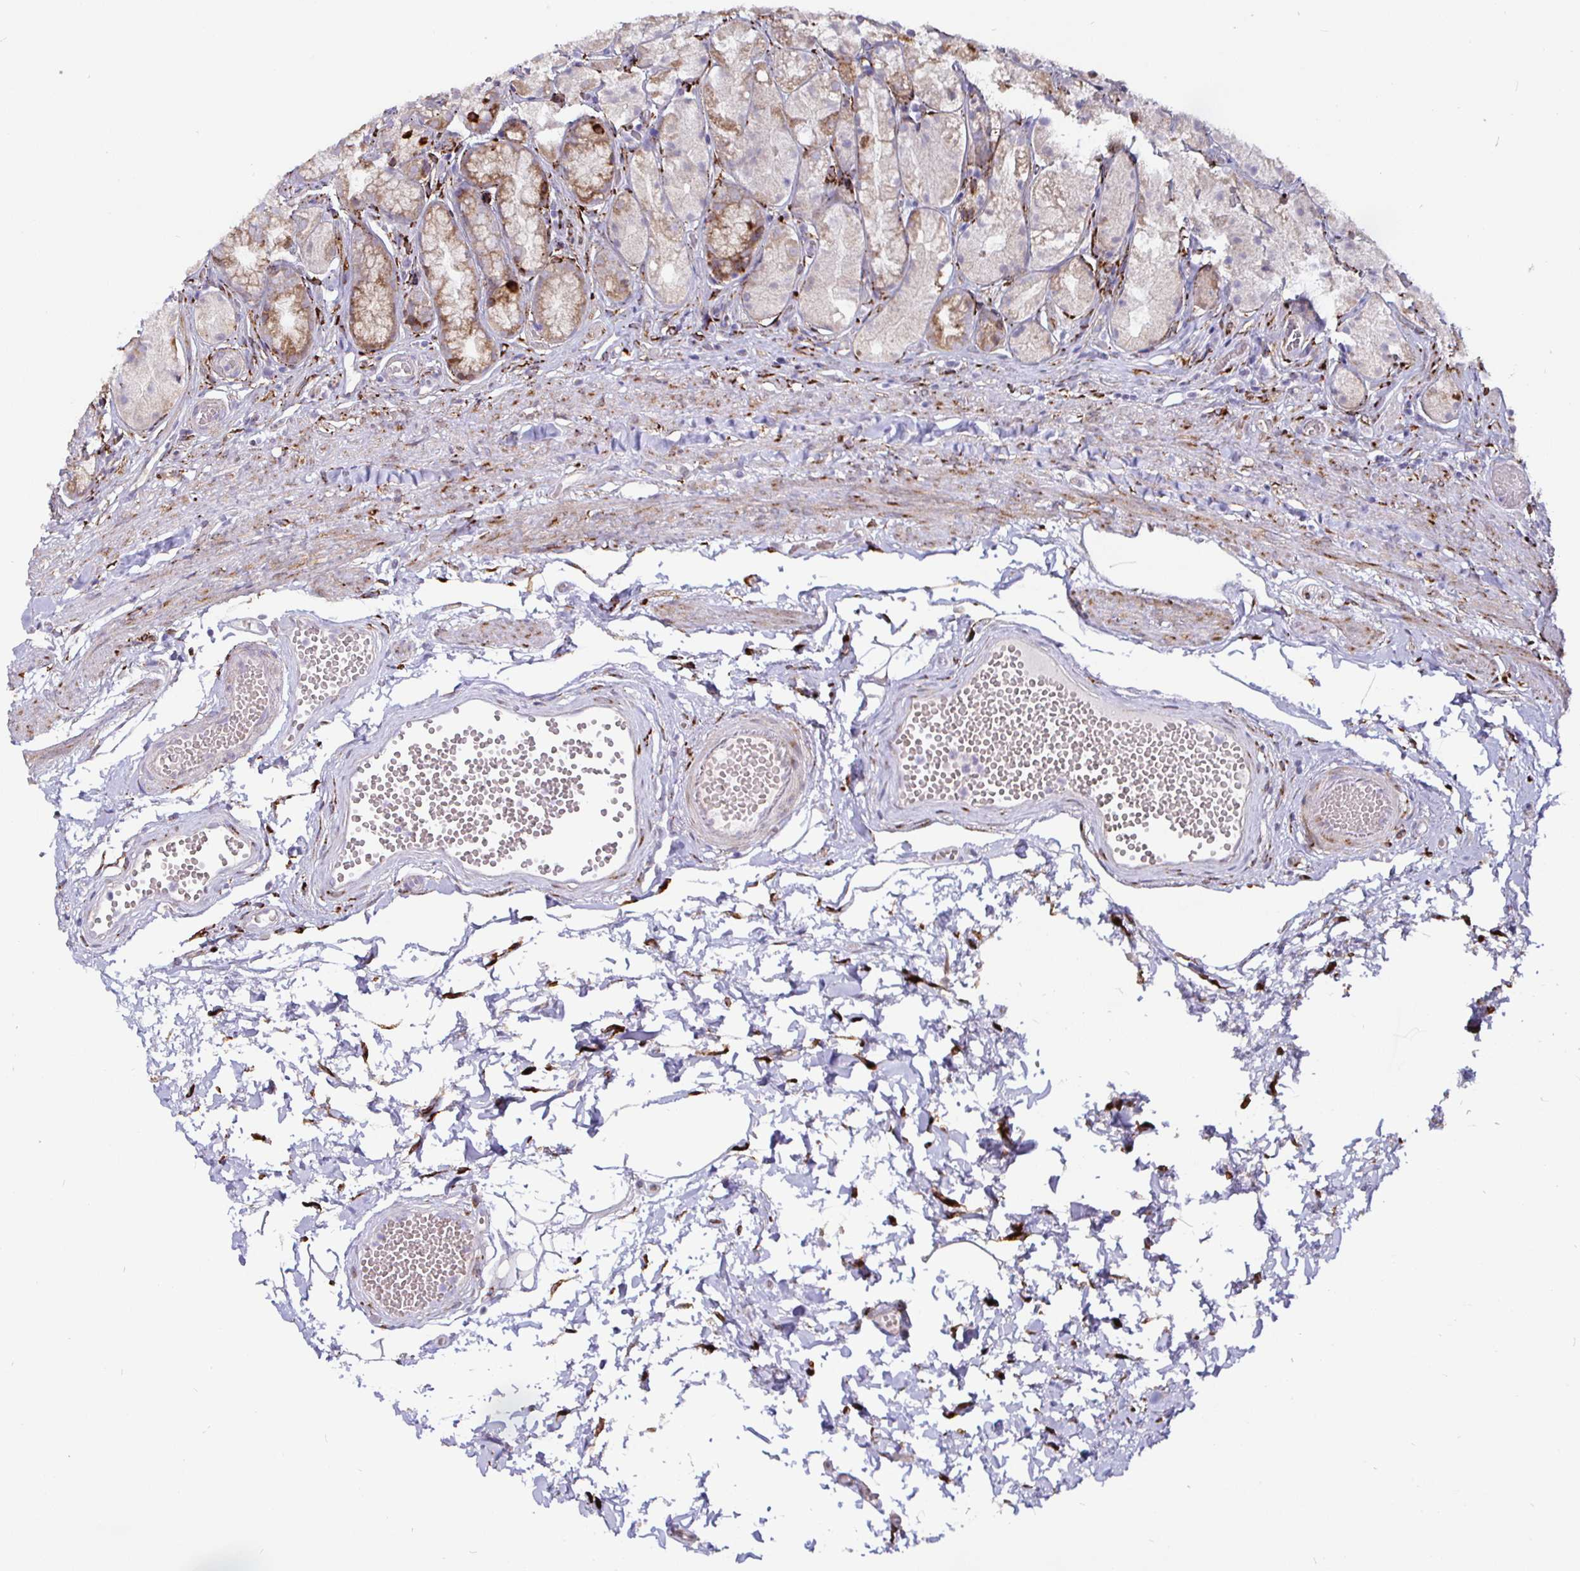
{"staining": {"intensity": "moderate", "quantity": "<25%", "location": "cytoplasmic/membranous"}, "tissue": "stomach", "cell_type": "Glandular cells", "image_type": "normal", "snomed": [{"axis": "morphology", "description": "Normal tissue, NOS"}, {"axis": "topography", "description": "Stomach"}], "caption": "Glandular cells exhibit low levels of moderate cytoplasmic/membranous staining in about <25% of cells in normal human stomach.", "gene": "P4HA2", "patient": {"sex": "male", "age": 70}}